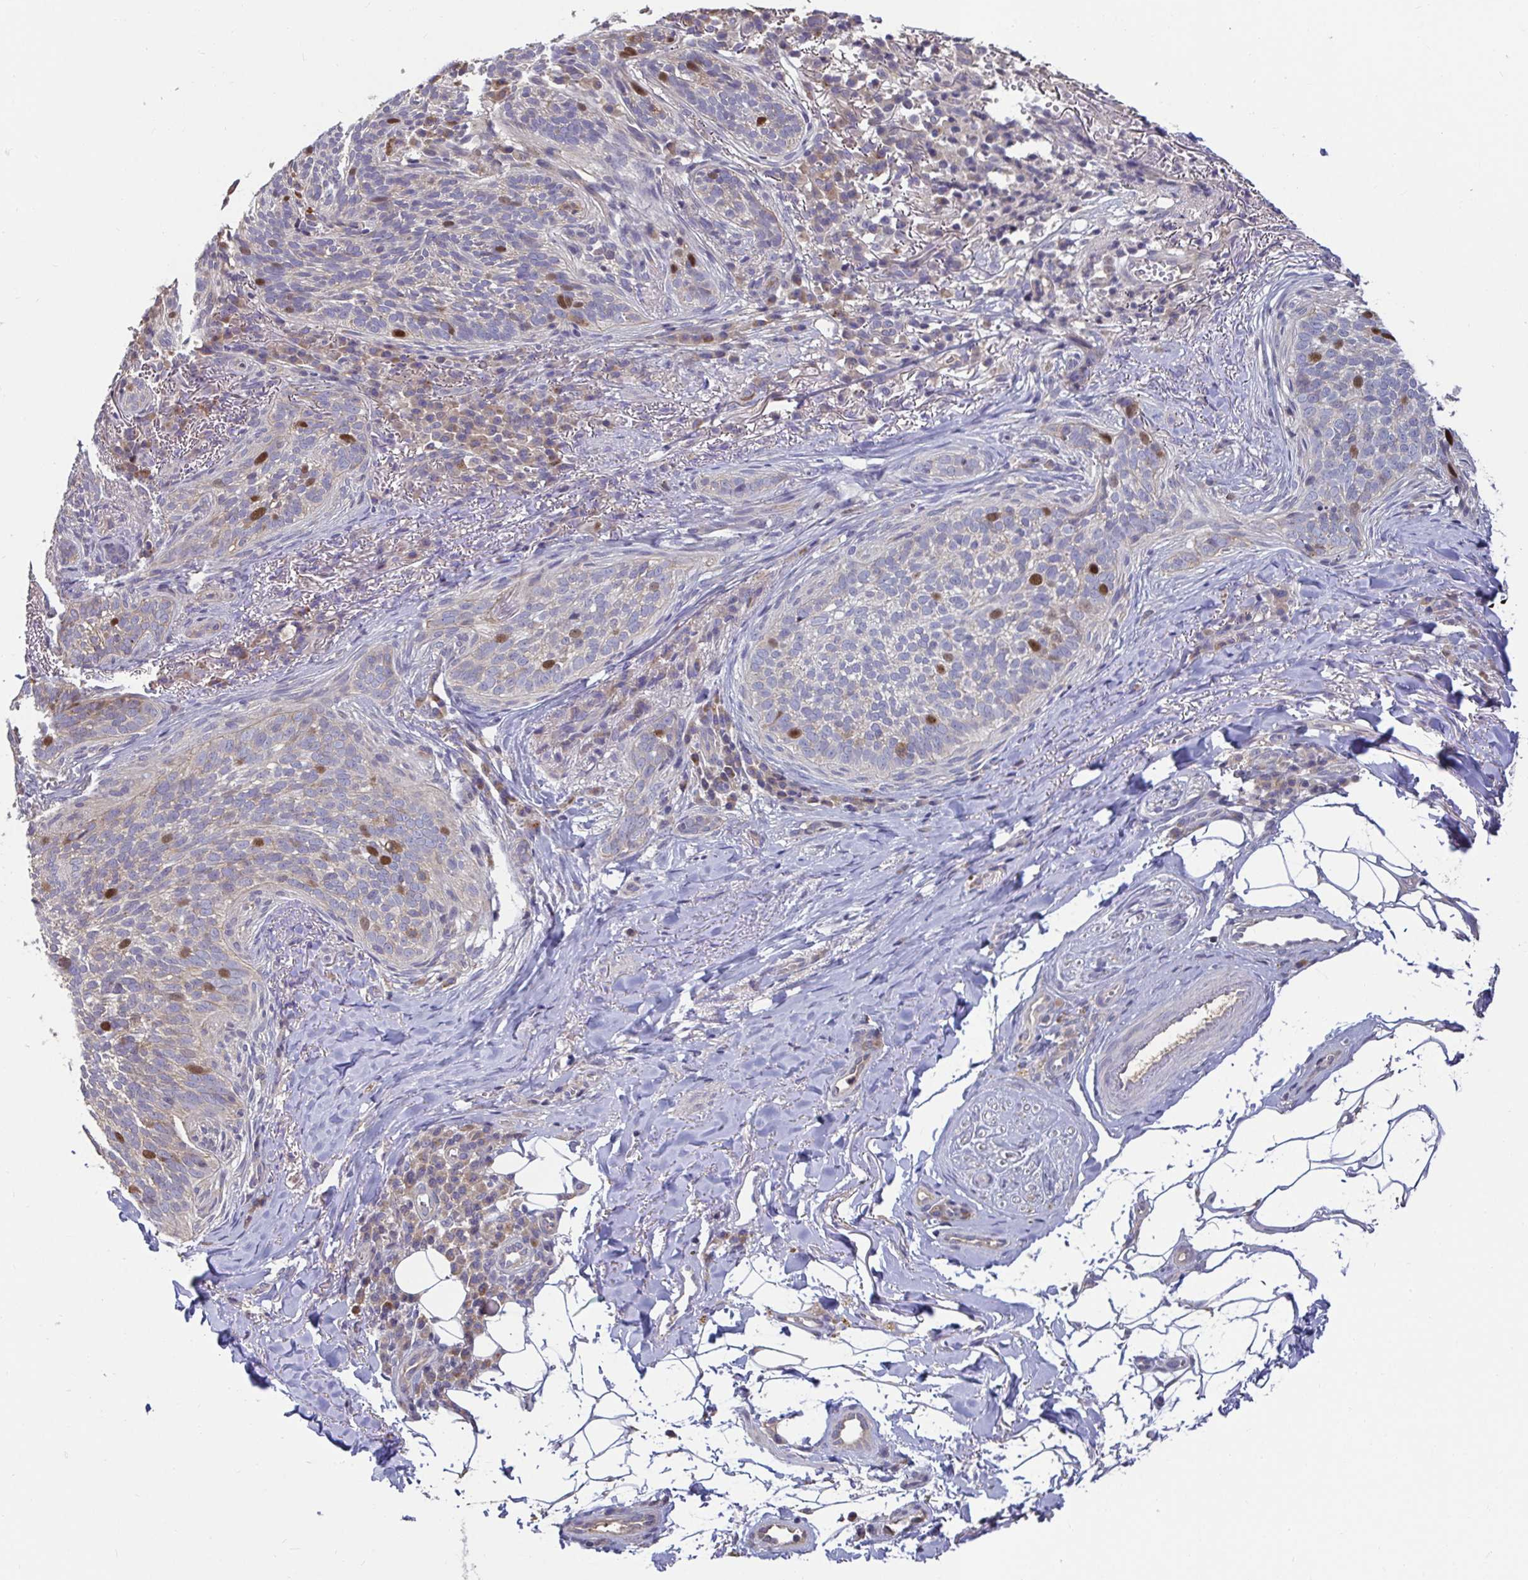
{"staining": {"intensity": "strong", "quantity": "<25%", "location": "nuclear"}, "tissue": "skin cancer", "cell_type": "Tumor cells", "image_type": "cancer", "snomed": [{"axis": "morphology", "description": "Basal cell carcinoma"}, {"axis": "topography", "description": "Skin"}, {"axis": "topography", "description": "Skin of head"}], "caption": "IHC (DAB) staining of human skin basal cell carcinoma exhibits strong nuclear protein expression in about <25% of tumor cells.", "gene": "ANLN", "patient": {"sex": "male", "age": 62}}